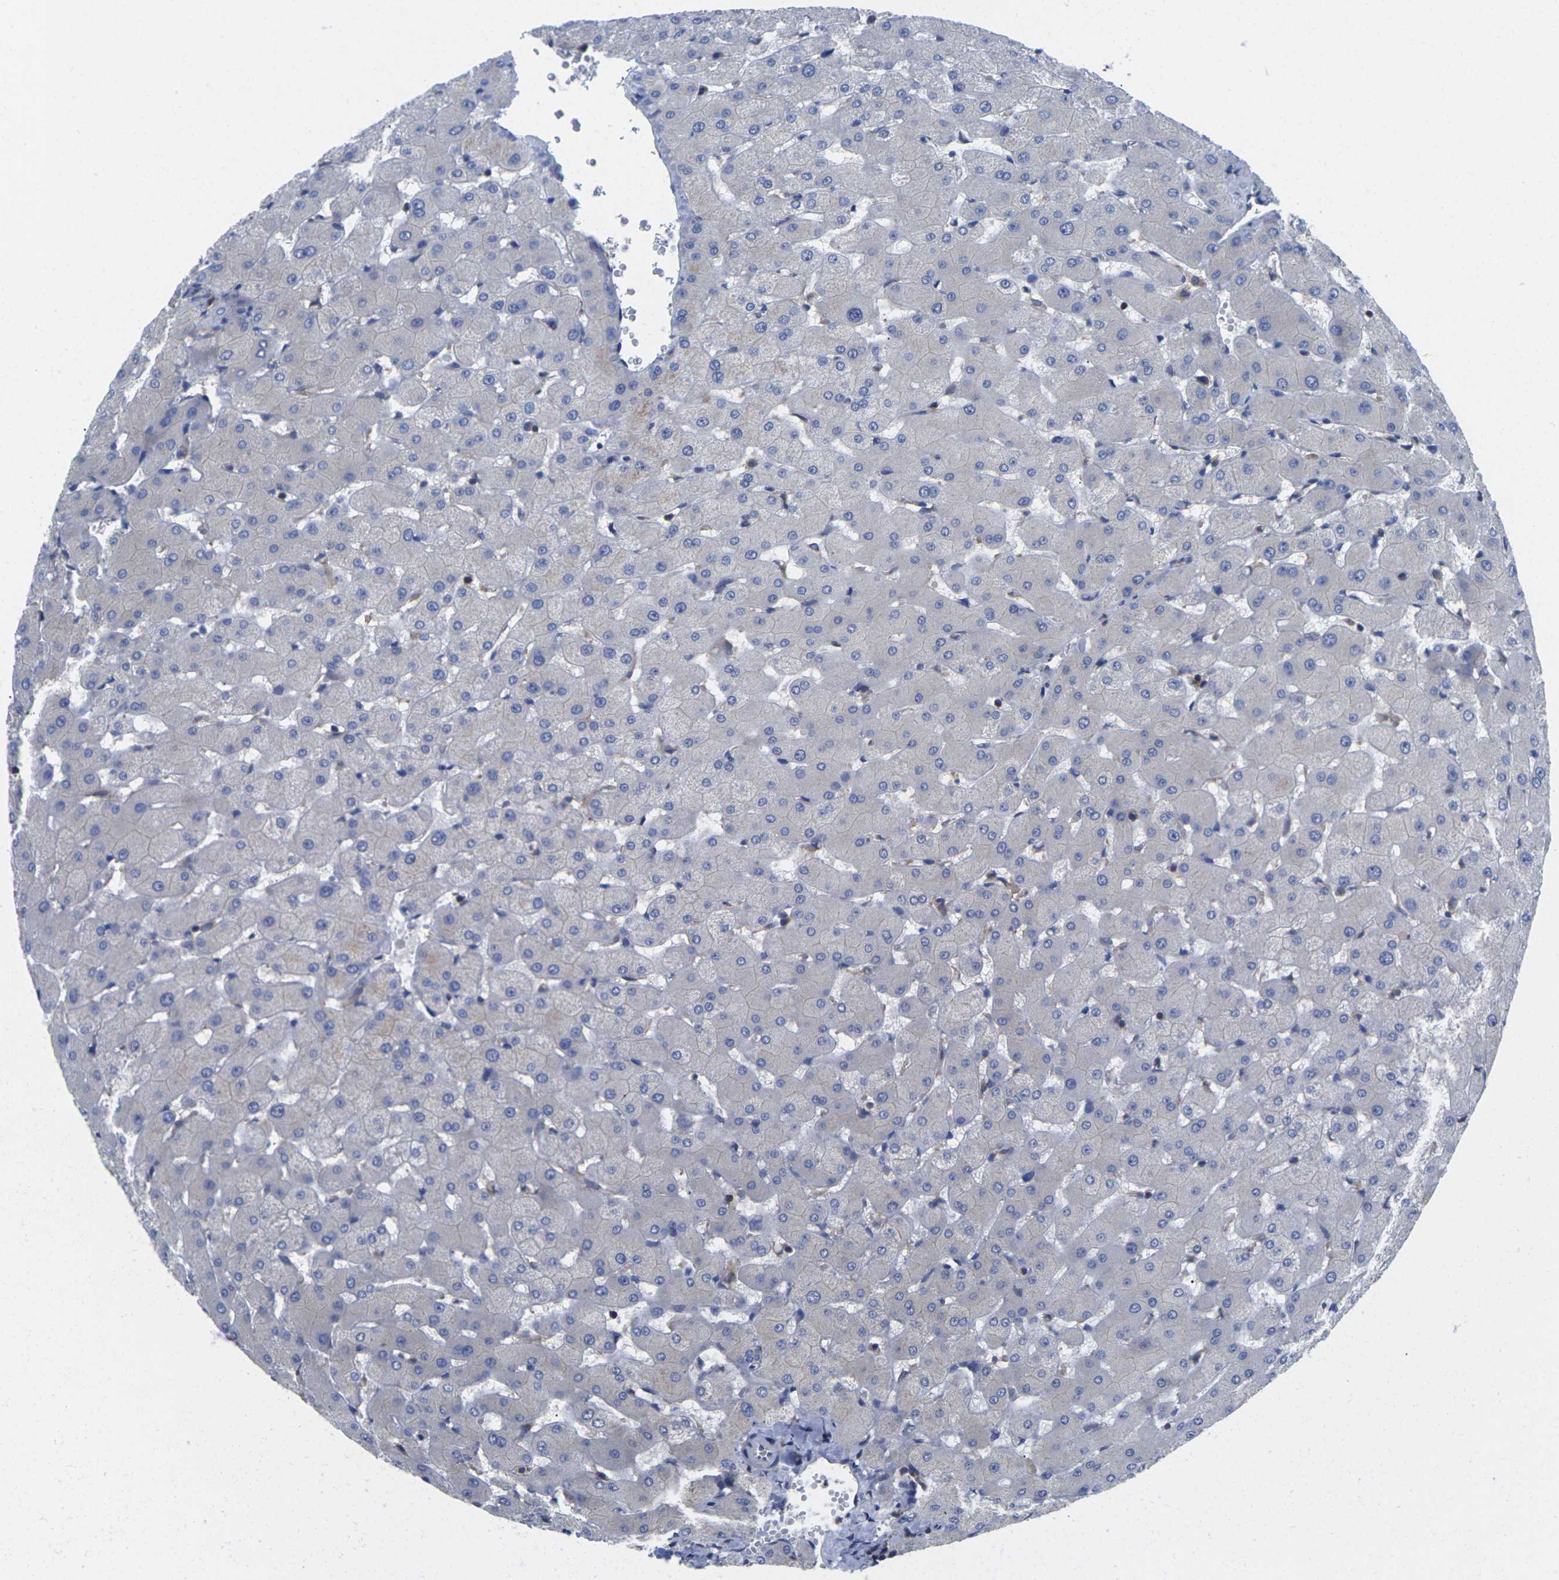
{"staining": {"intensity": "negative", "quantity": "none", "location": "none"}, "tissue": "liver", "cell_type": "Cholangiocytes", "image_type": "normal", "snomed": [{"axis": "morphology", "description": "Normal tissue, NOS"}, {"axis": "topography", "description": "Liver"}], "caption": "This is a histopathology image of immunohistochemistry staining of unremarkable liver, which shows no staining in cholangiocytes. (DAB IHC, high magnification).", "gene": "TMCC2", "patient": {"sex": "female", "age": 63}}